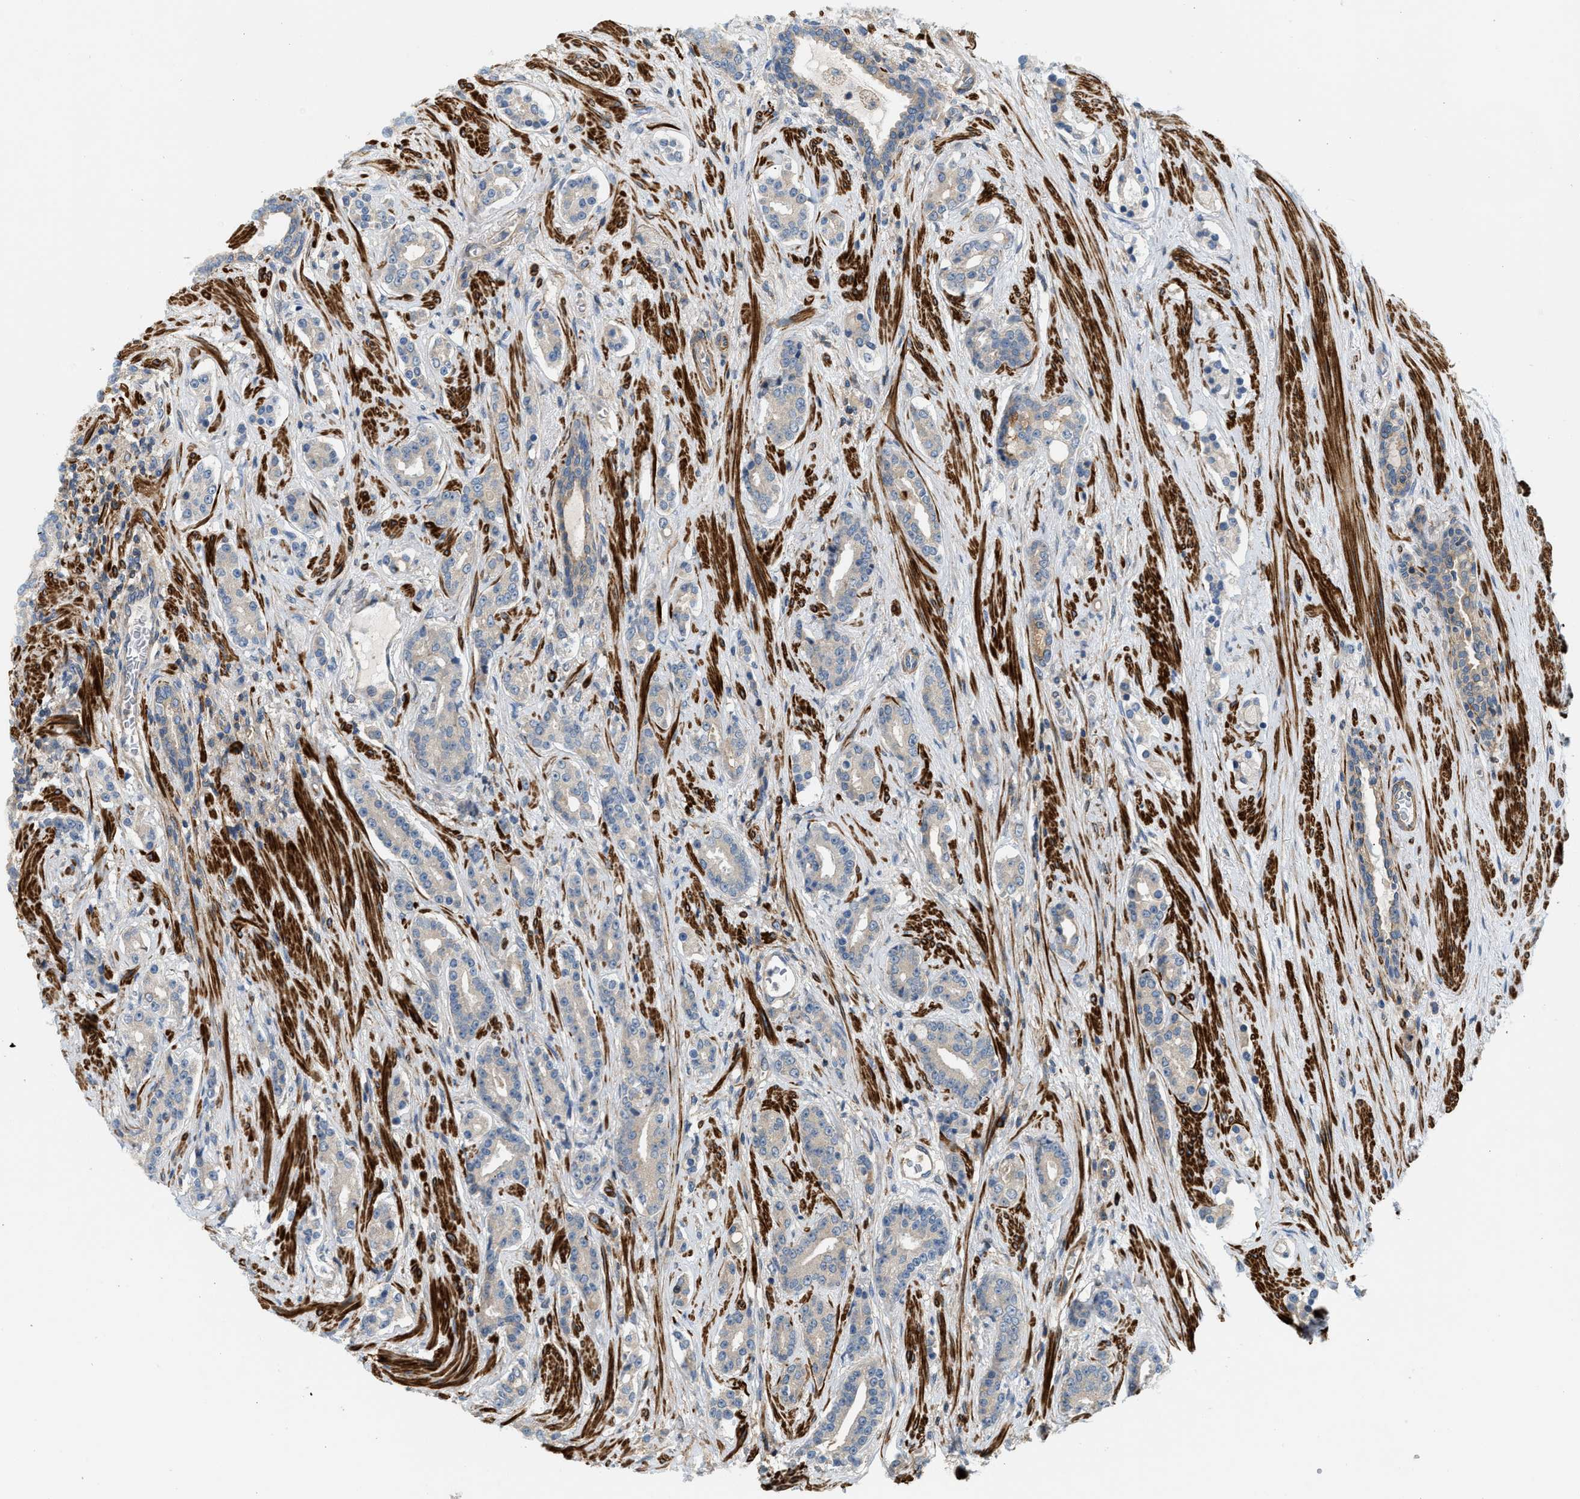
{"staining": {"intensity": "negative", "quantity": "none", "location": "none"}, "tissue": "prostate cancer", "cell_type": "Tumor cells", "image_type": "cancer", "snomed": [{"axis": "morphology", "description": "Adenocarcinoma, High grade"}, {"axis": "topography", "description": "Prostate"}], "caption": "Protein analysis of adenocarcinoma (high-grade) (prostate) demonstrates no significant expression in tumor cells. (DAB immunohistochemistry, high magnification).", "gene": "BTN3A2", "patient": {"sex": "male", "age": 71}}